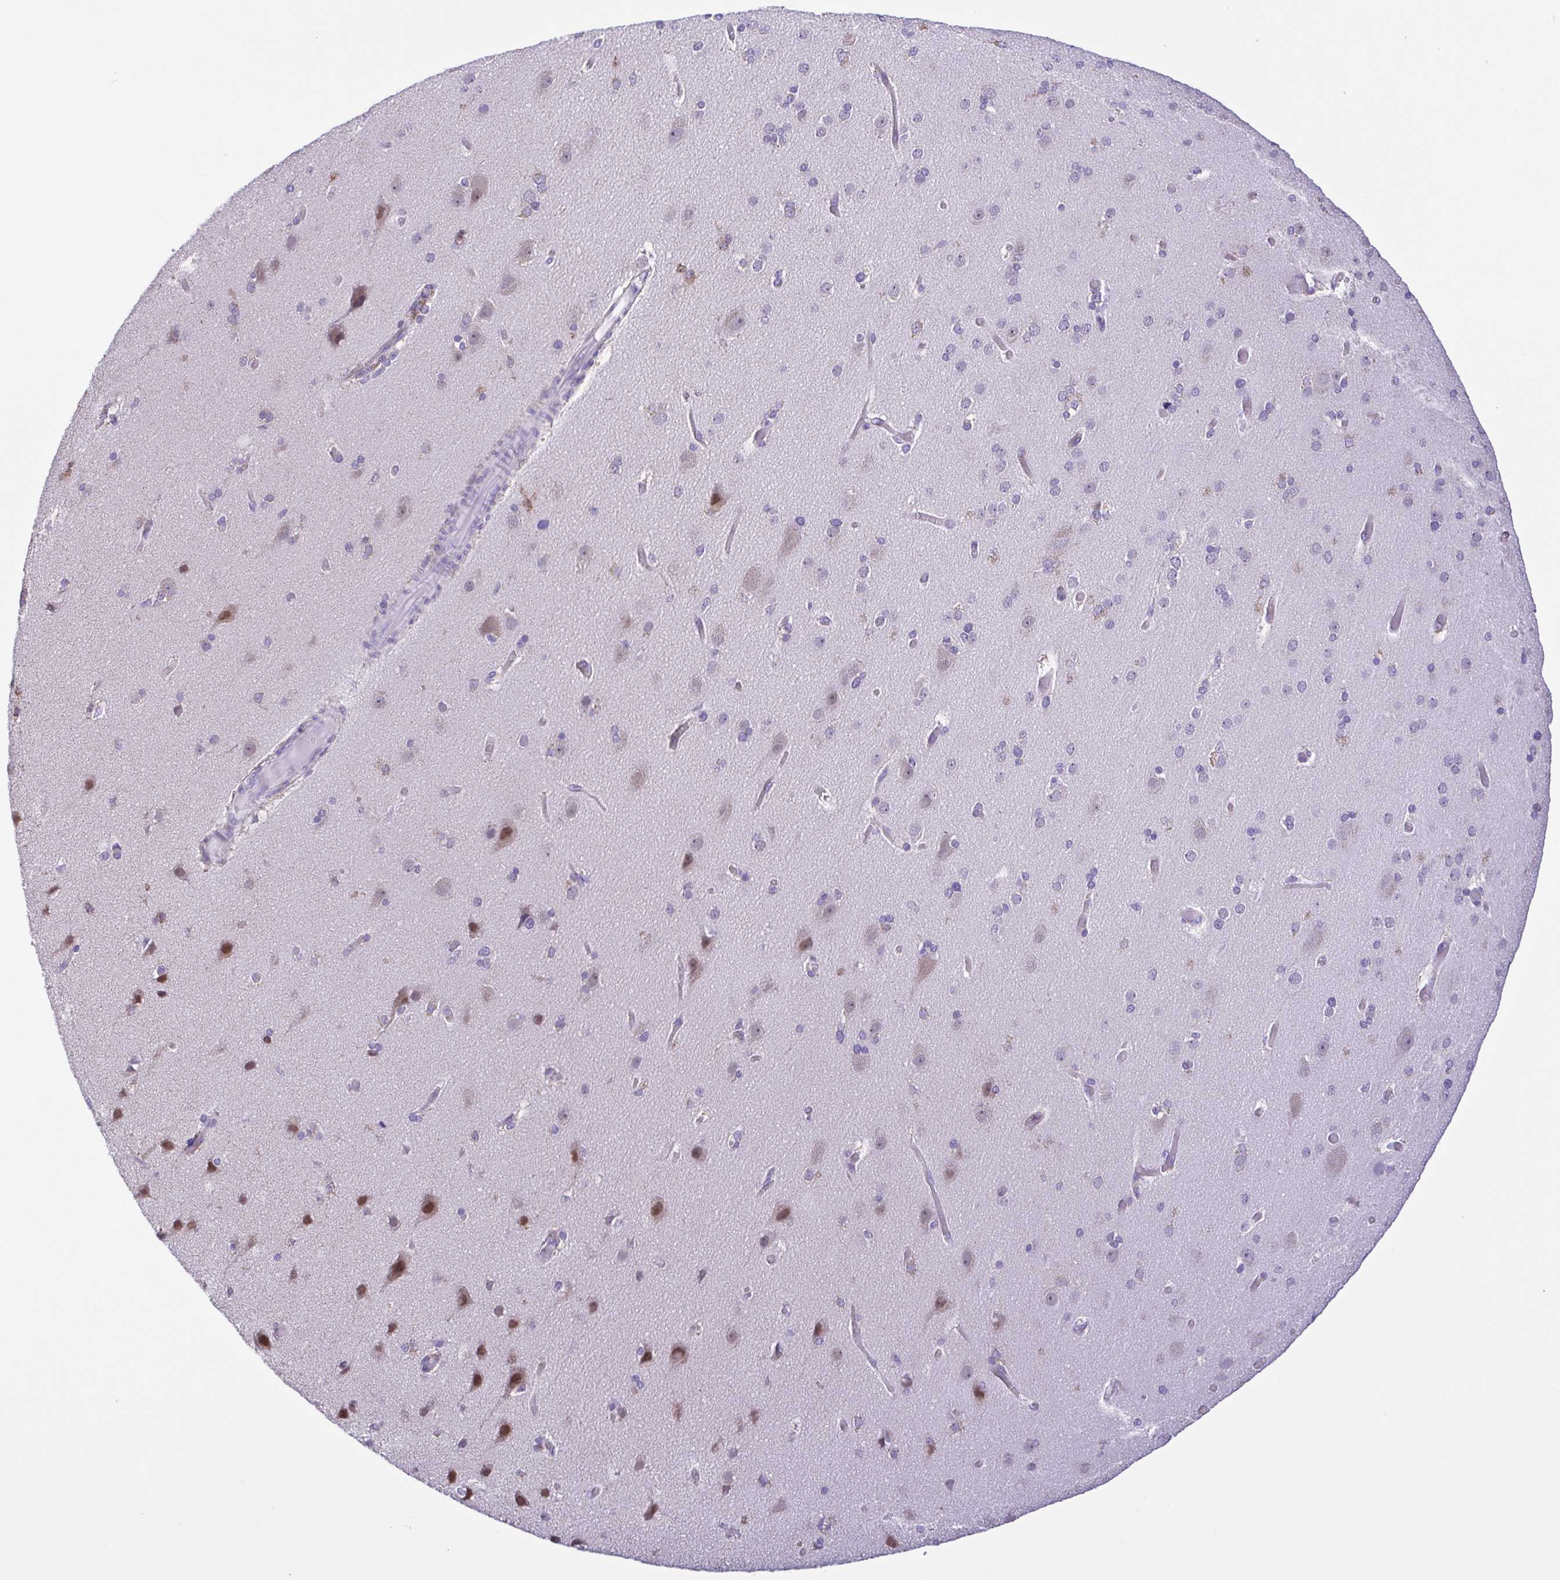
{"staining": {"intensity": "negative", "quantity": "none", "location": "none"}, "tissue": "cerebral cortex", "cell_type": "Endothelial cells", "image_type": "normal", "snomed": [{"axis": "morphology", "description": "Normal tissue, NOS"}, {"axis": "morphology", "description": "Glioma, malignant, High grade"}, {"axis": "topography", "description": "Cerebral cortex"}], "caption": "Immunohistochemistry (IHC) micrograph of normal human cerebral cortex stained for a protein (brown), which reveals no positivity in endothelial cells.", "gene": "ENSG00000286022", "patient": {"sex": "male", "age": 71}}